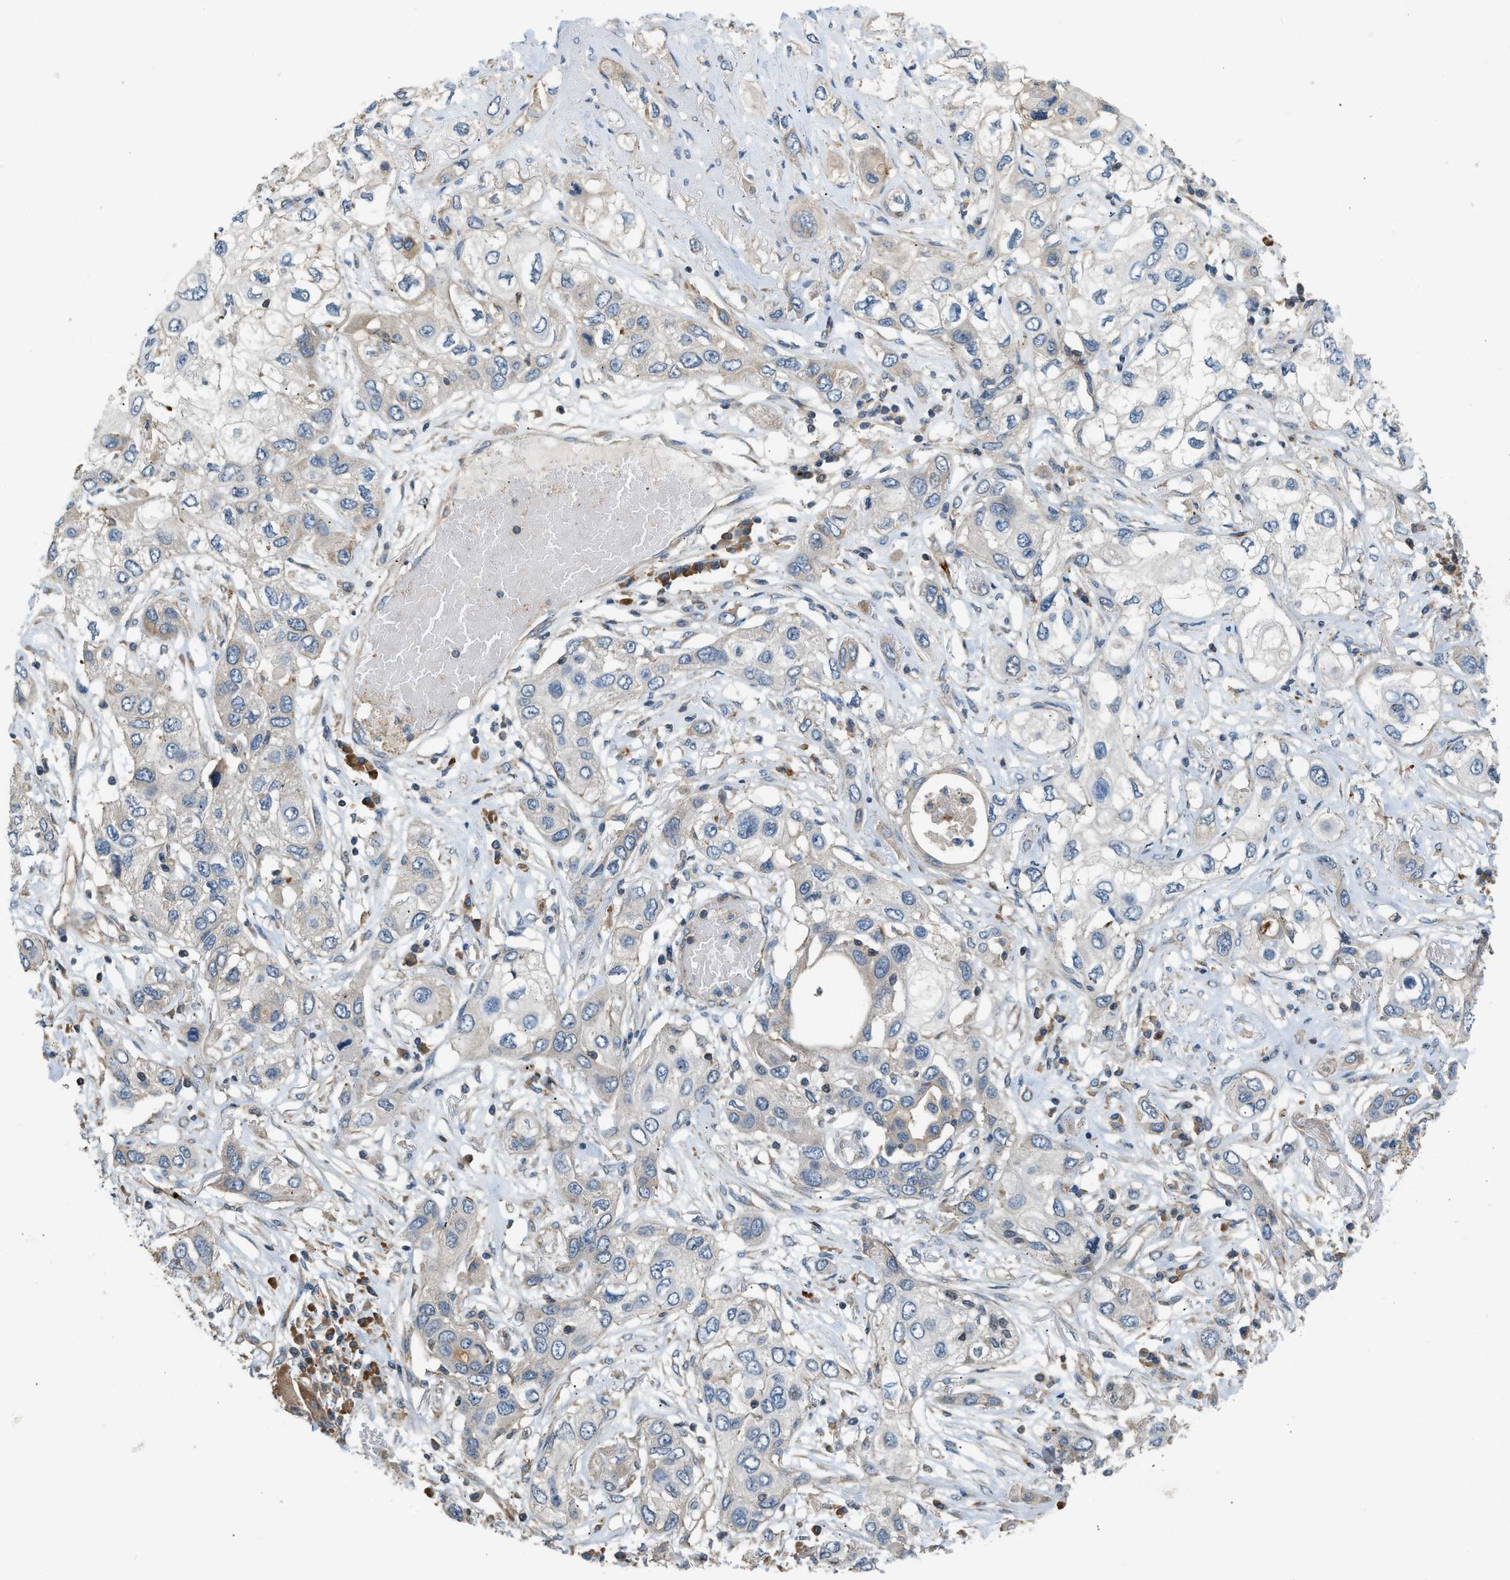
{"staining": {"intensity": "negative", "quantity": "none", "location": "none"}, "tissue": "lung cancer", "cell_type": "Tumor cells", "image_type": "cancer", "snomed": [{"axis": "morphology", "description": "Squamous cell carcinoma, NOS"}, {"axis": "topography", "description": "Lung"}], "caption": "Immunohistochemical staining of squamous cell carcinoma (lung) reveals no significant expression in tumor cells. (Brightfield microscopy of DAB IHC at high magnification).", "gene": "BTN3A2", "patient": {"sex": "male", "age": 71}}